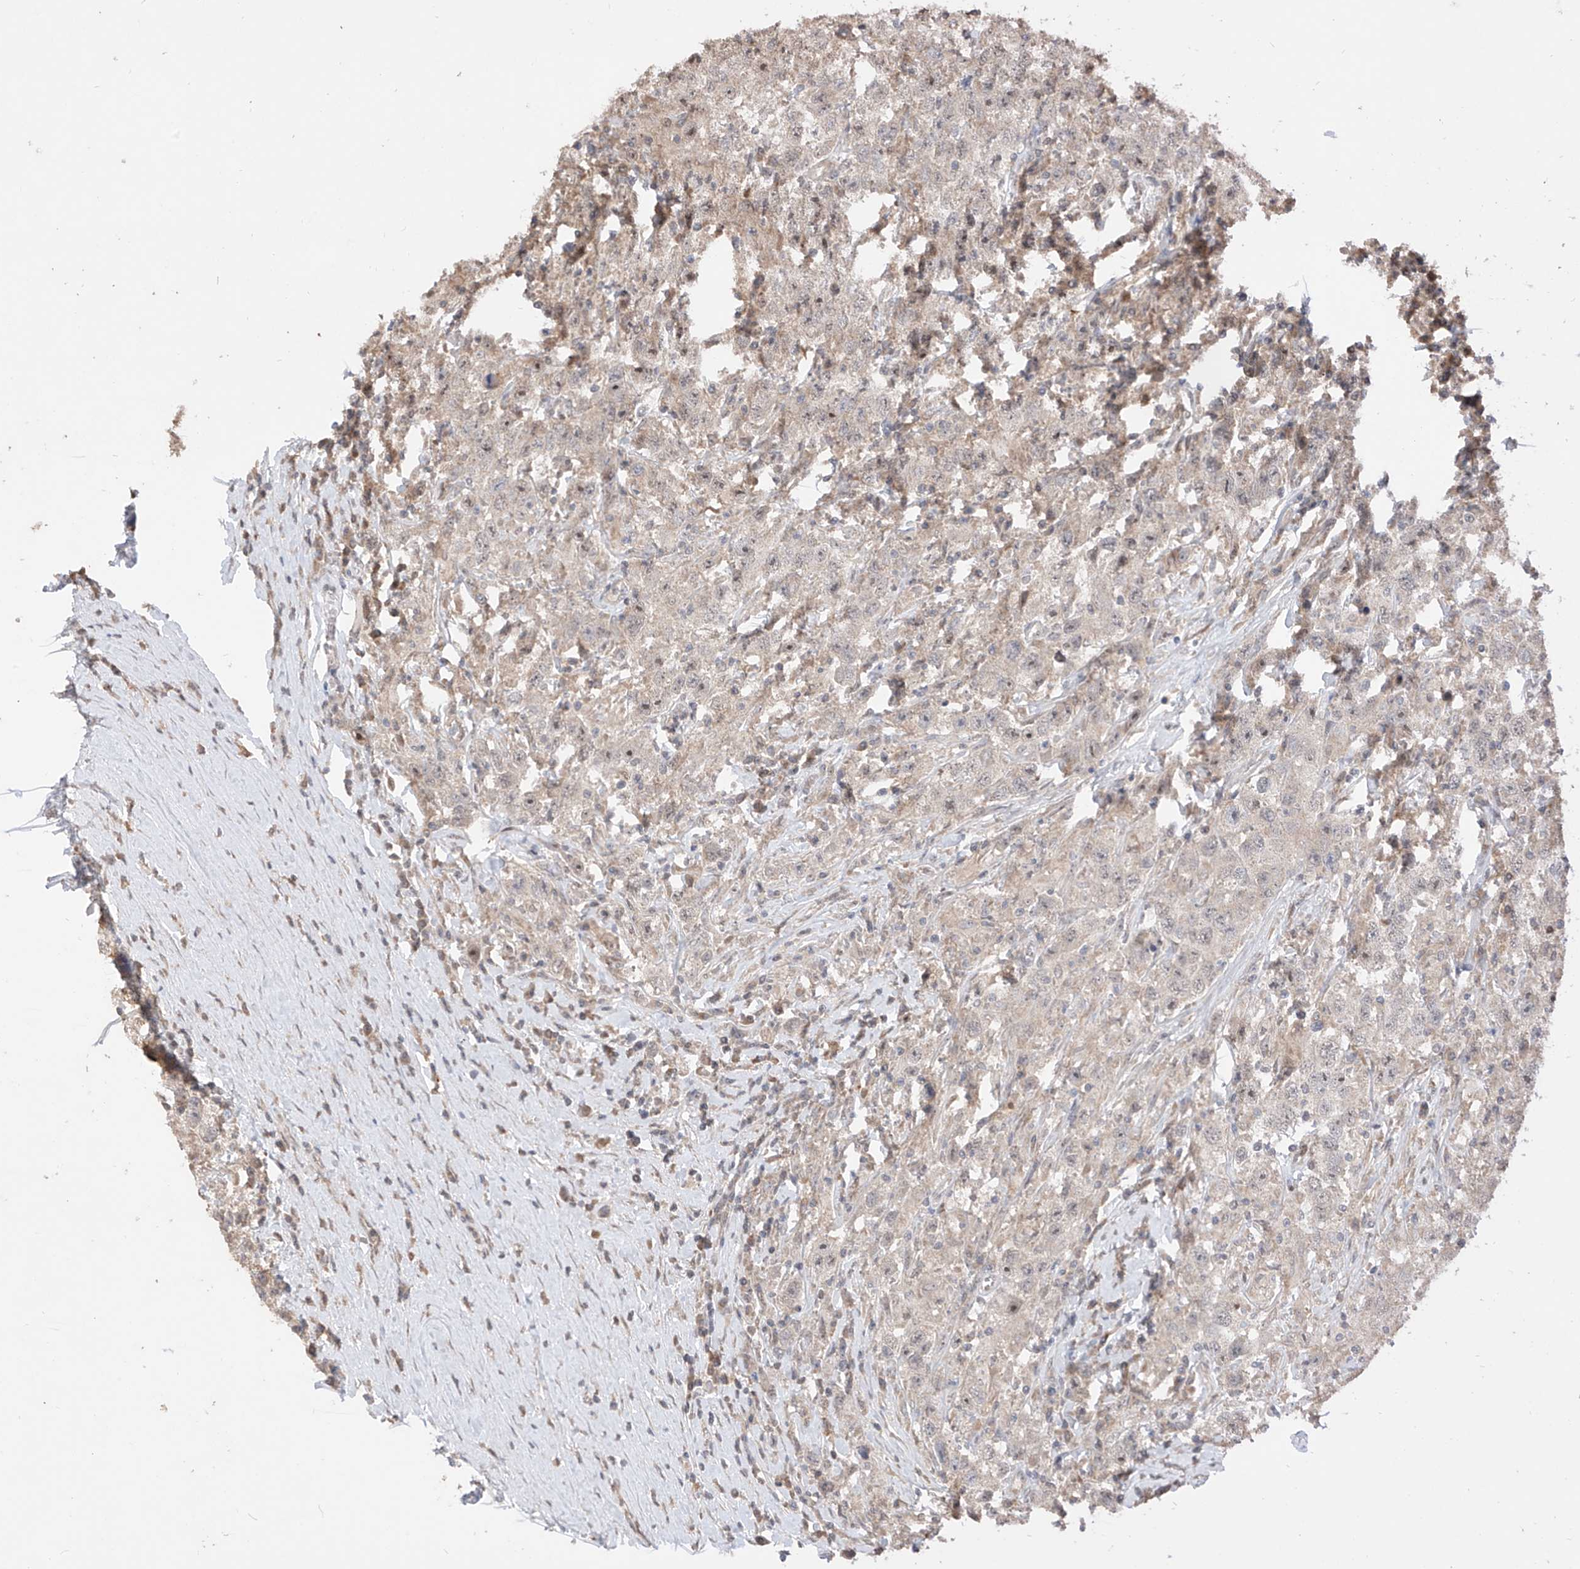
{"staining": {"intensity": "negative", "quantity": "none", "location": "none"}, "tissue": "testis cancer", "cell_type": "Tumor cells", "image_type": "cancer", "snomed": [{"axis": "morphology", "description": "Seminoma, NOS"}, {"axis": "topography", "description": "Testis"}], "caption": "Testis seminoma was stained to show a protein in brown. There is no significant staining in tumor cells.", "gene": "LATS1", "patient": {"sex": "male", "age": 41}}